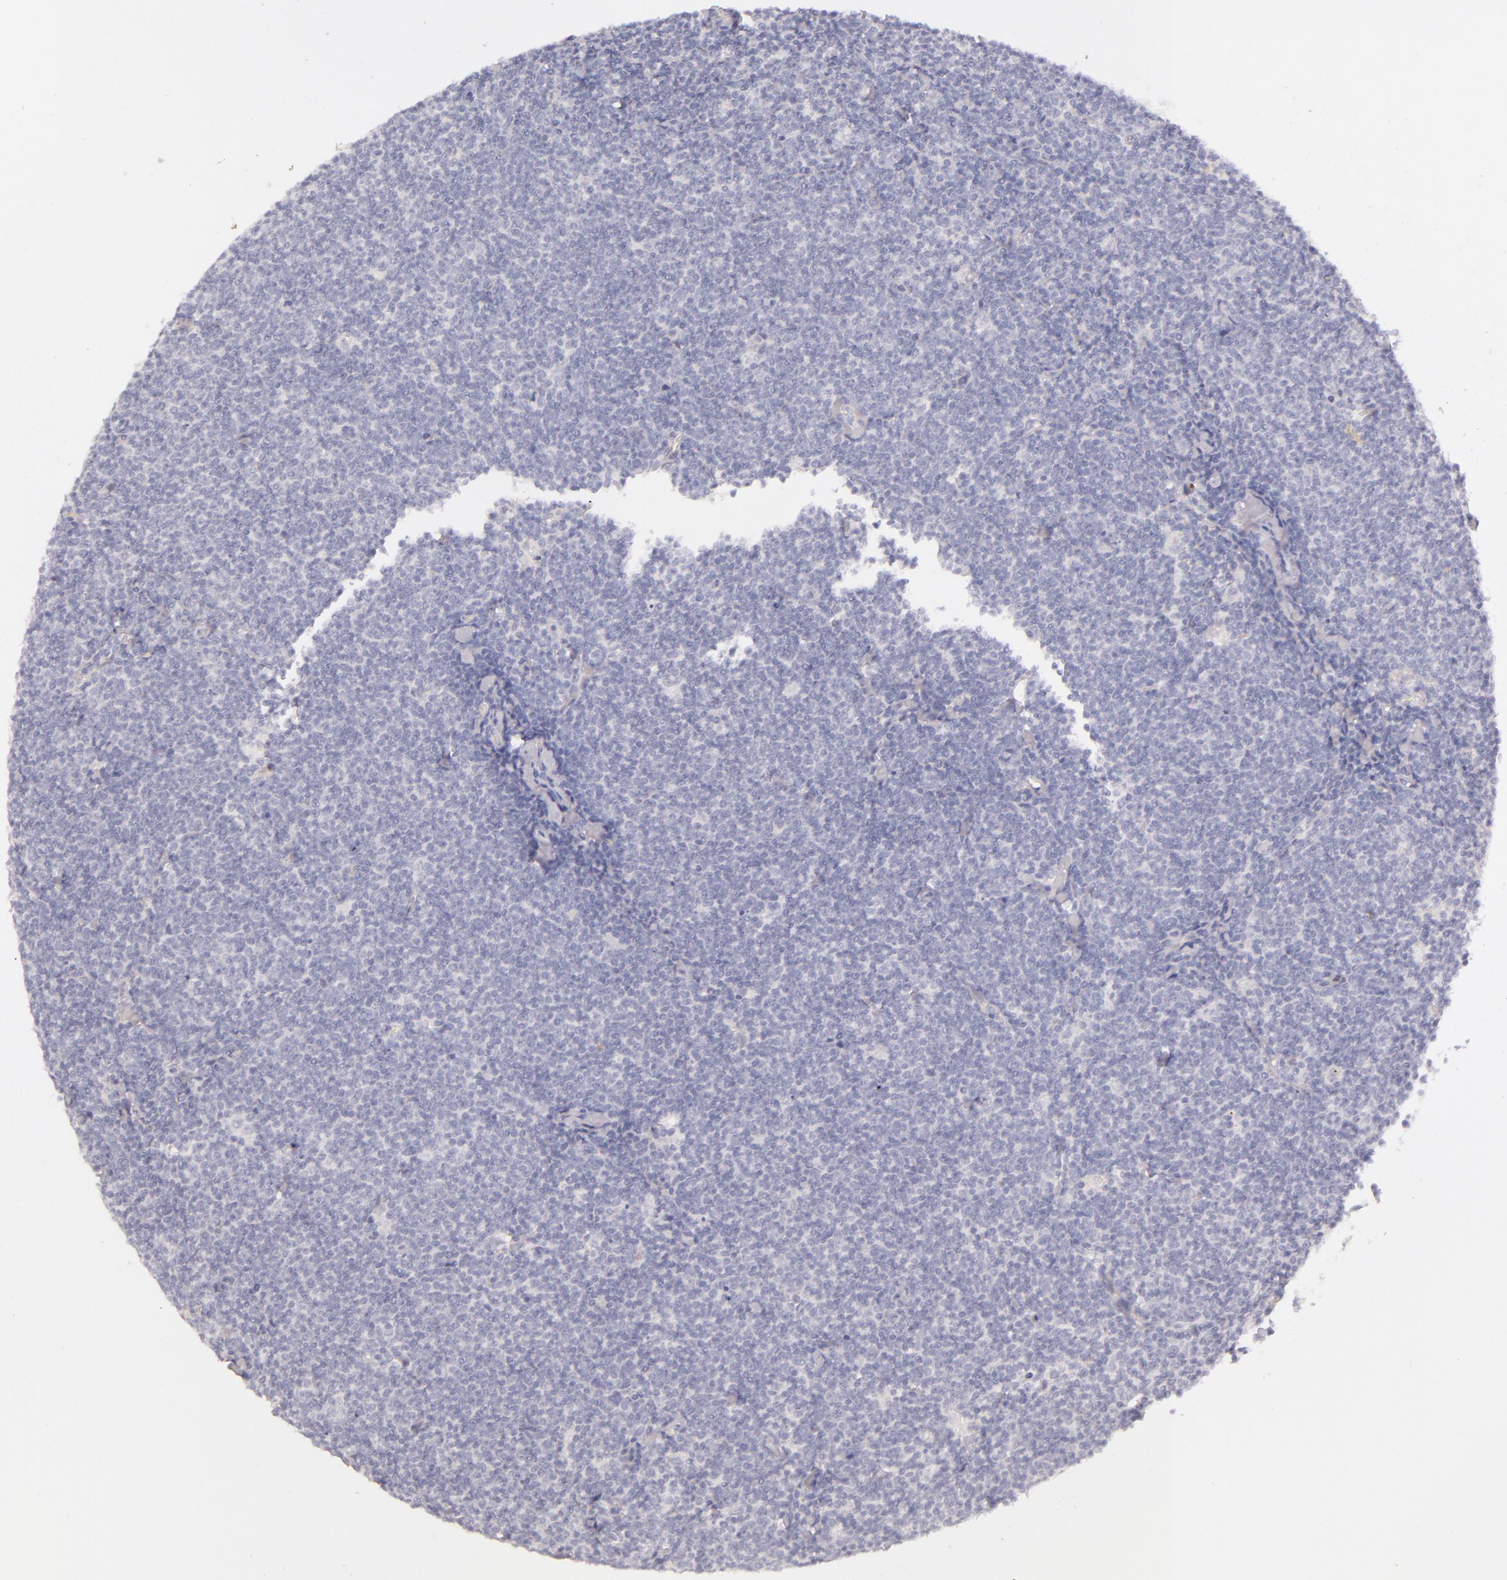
{"staining": {"intensity": "negative", "quantity": "none", "location": "none"}, "tissue": "lymphoma", "cell_type": "Tumor cells", "image_type": "cancer", "snomed": [{"axis": "morphology", "description": "Malignant lymphoma, non-Hodgkin's type, Low grade"}, {"axis": "topography", "description": "Lymph node"}], "caption": "Histopathology image shows no protein positivity in tumor cells of lymphoma tissue.", "gene": "CBS", "patient": {"sex": "male", "age": 65}}